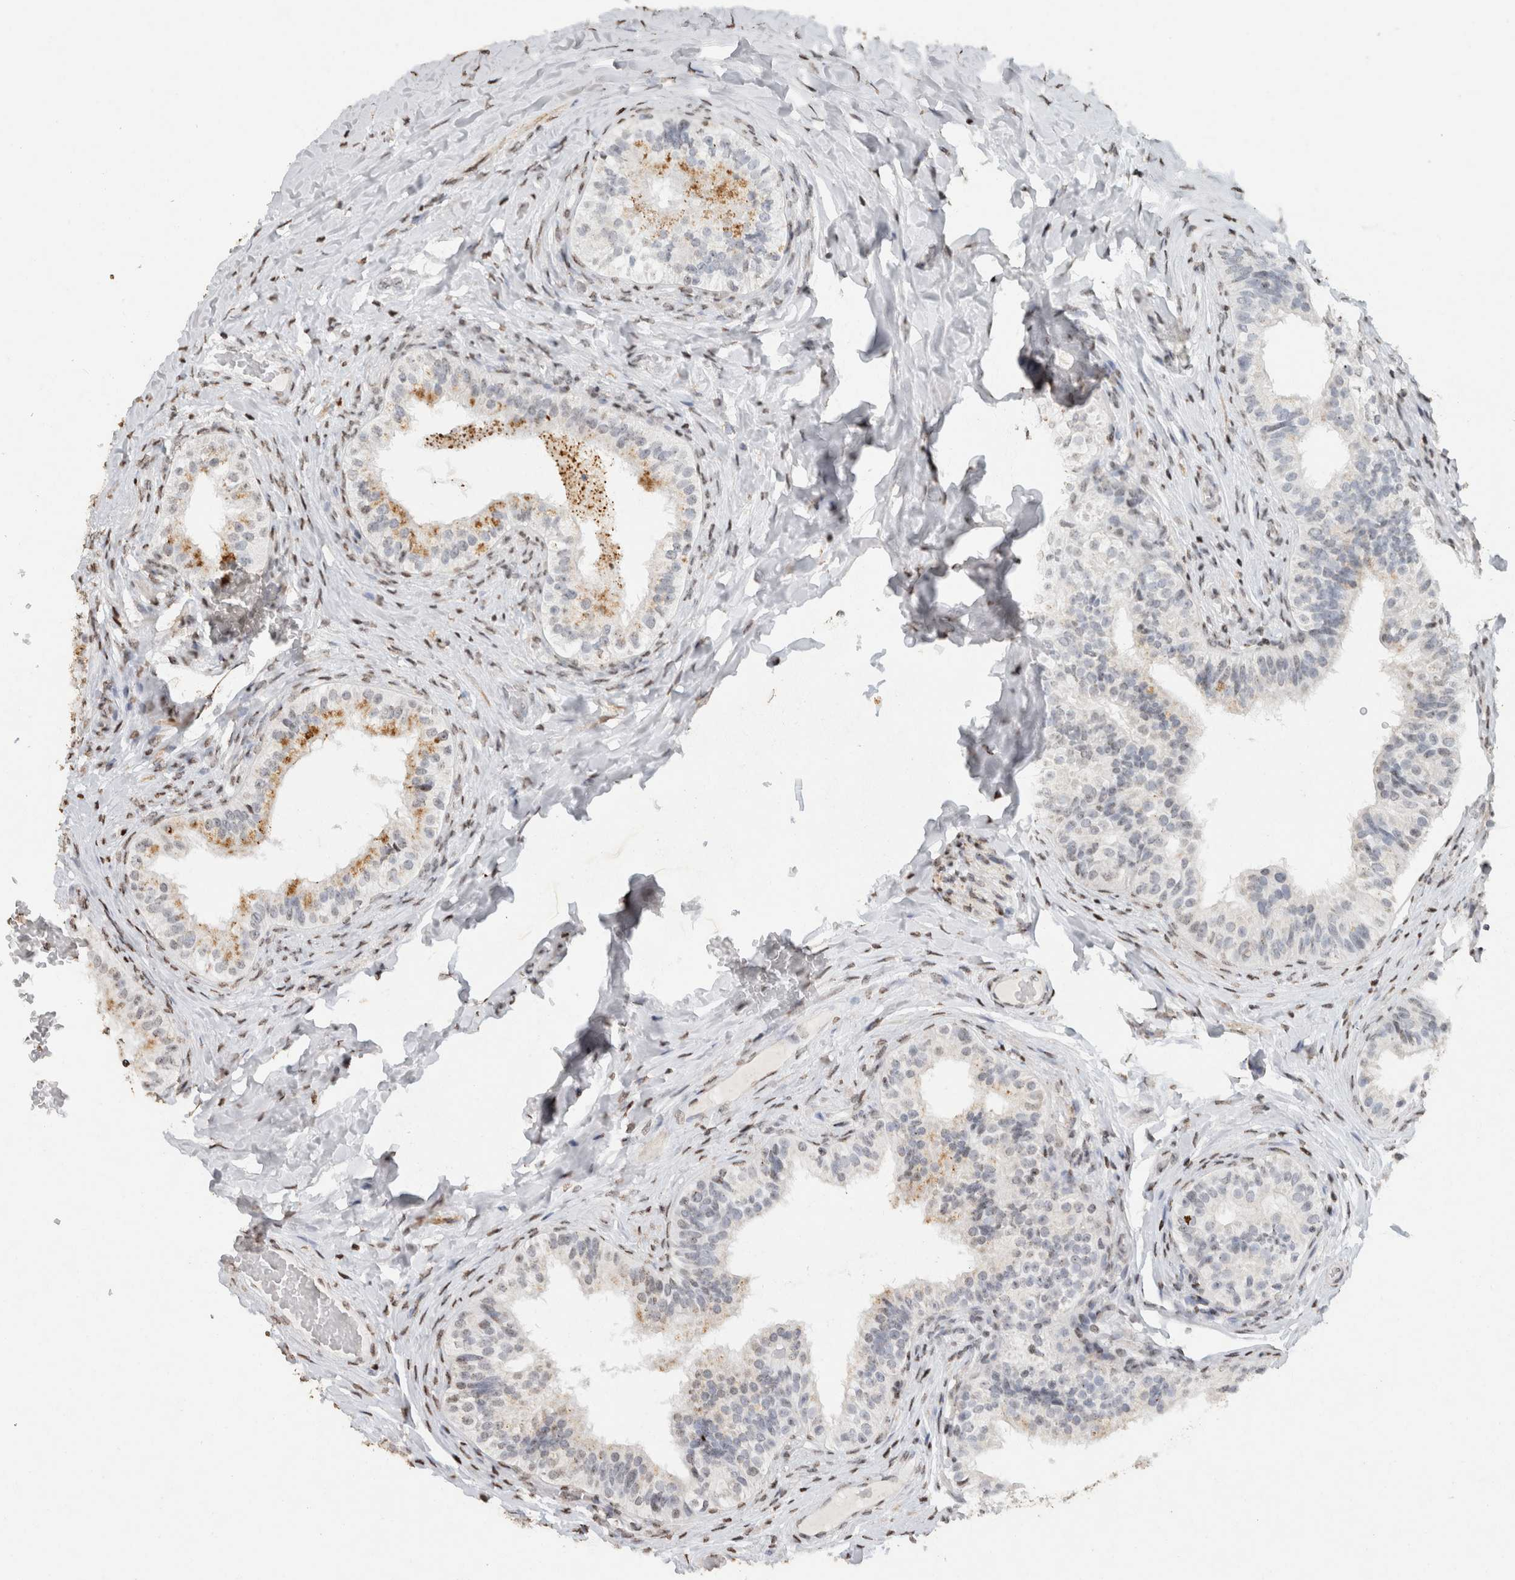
{"staining": {"intensity": "moderate", "quantity": "<25%", "location": "cytoplasmic/membranous"}, "tissue": "epididymis", "cell_type": "Glandular cells", "image_type": "normal", "snomed": [{"axis": "morphology", "description": "Normal tissue, NOS"}, {"axis": "topography", "description": "Epididymis"}], "caption": "Glandular cells reveal low levels of moderate cytoplasmic/membranous staining in about <25% of cells in benign human epididymis.", "gene": "CNTN1", "patient": {"sex": "male", "age": 49}}